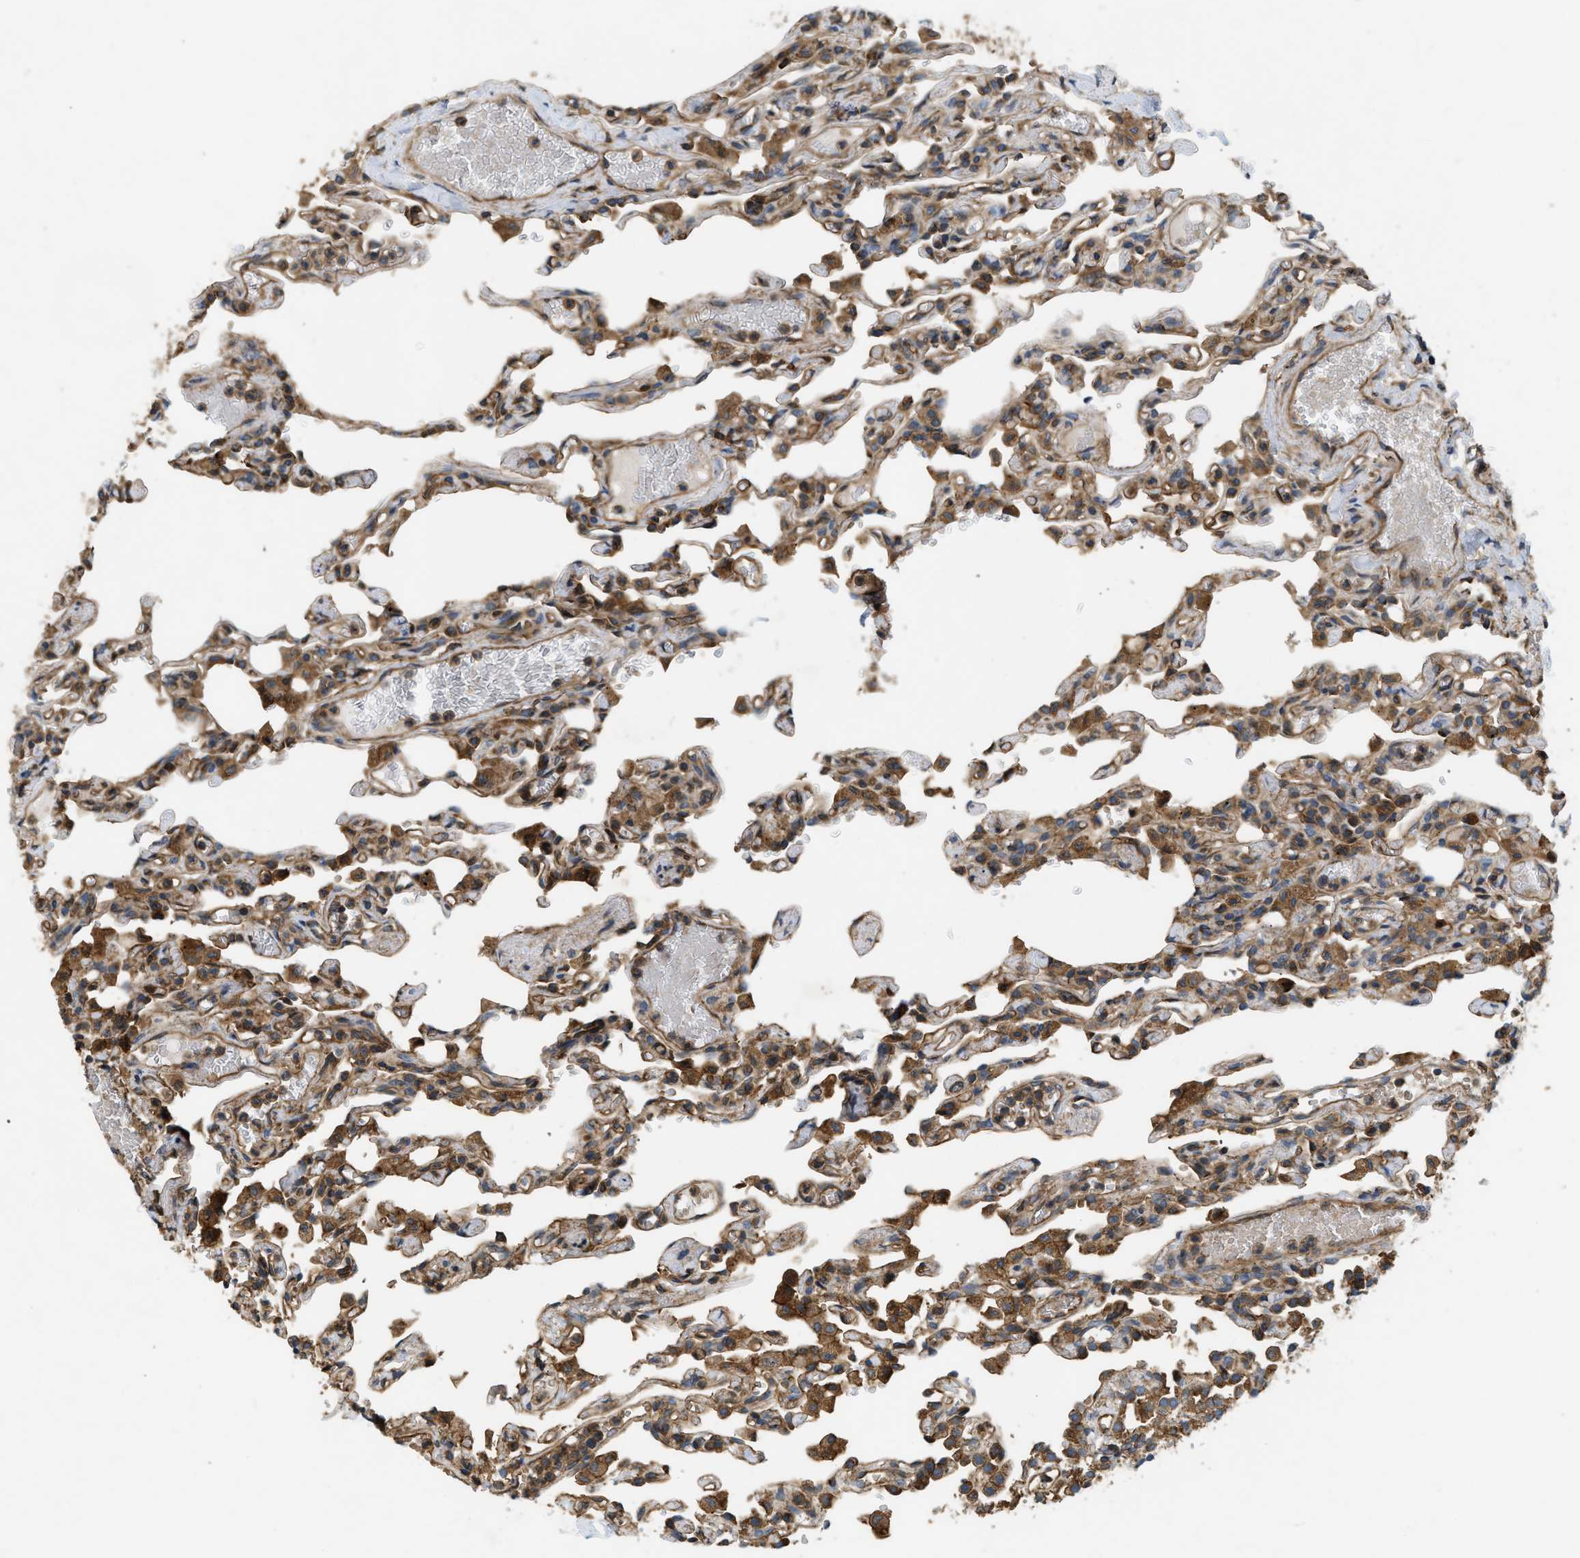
{"staining": {"intensity": "moderate", "quantity": ">75%", "location": "cytoplasmic/membranous"}, "tissue": "lung", "cell_type": "Alveolar cells", "image_type": "normal", "snomed": [{"axis": "morphology", "description": "Normal tissue, NOS"}, {"axis": "topography", "description": "Lung"}], "caption": "The immunohistochemical stain labels moderate cytoplasmic/membranous positivity in alveolar cells of unremarkable lung.", "gene": "GNB4", "patient": {"sex": "male", "age": 21}}